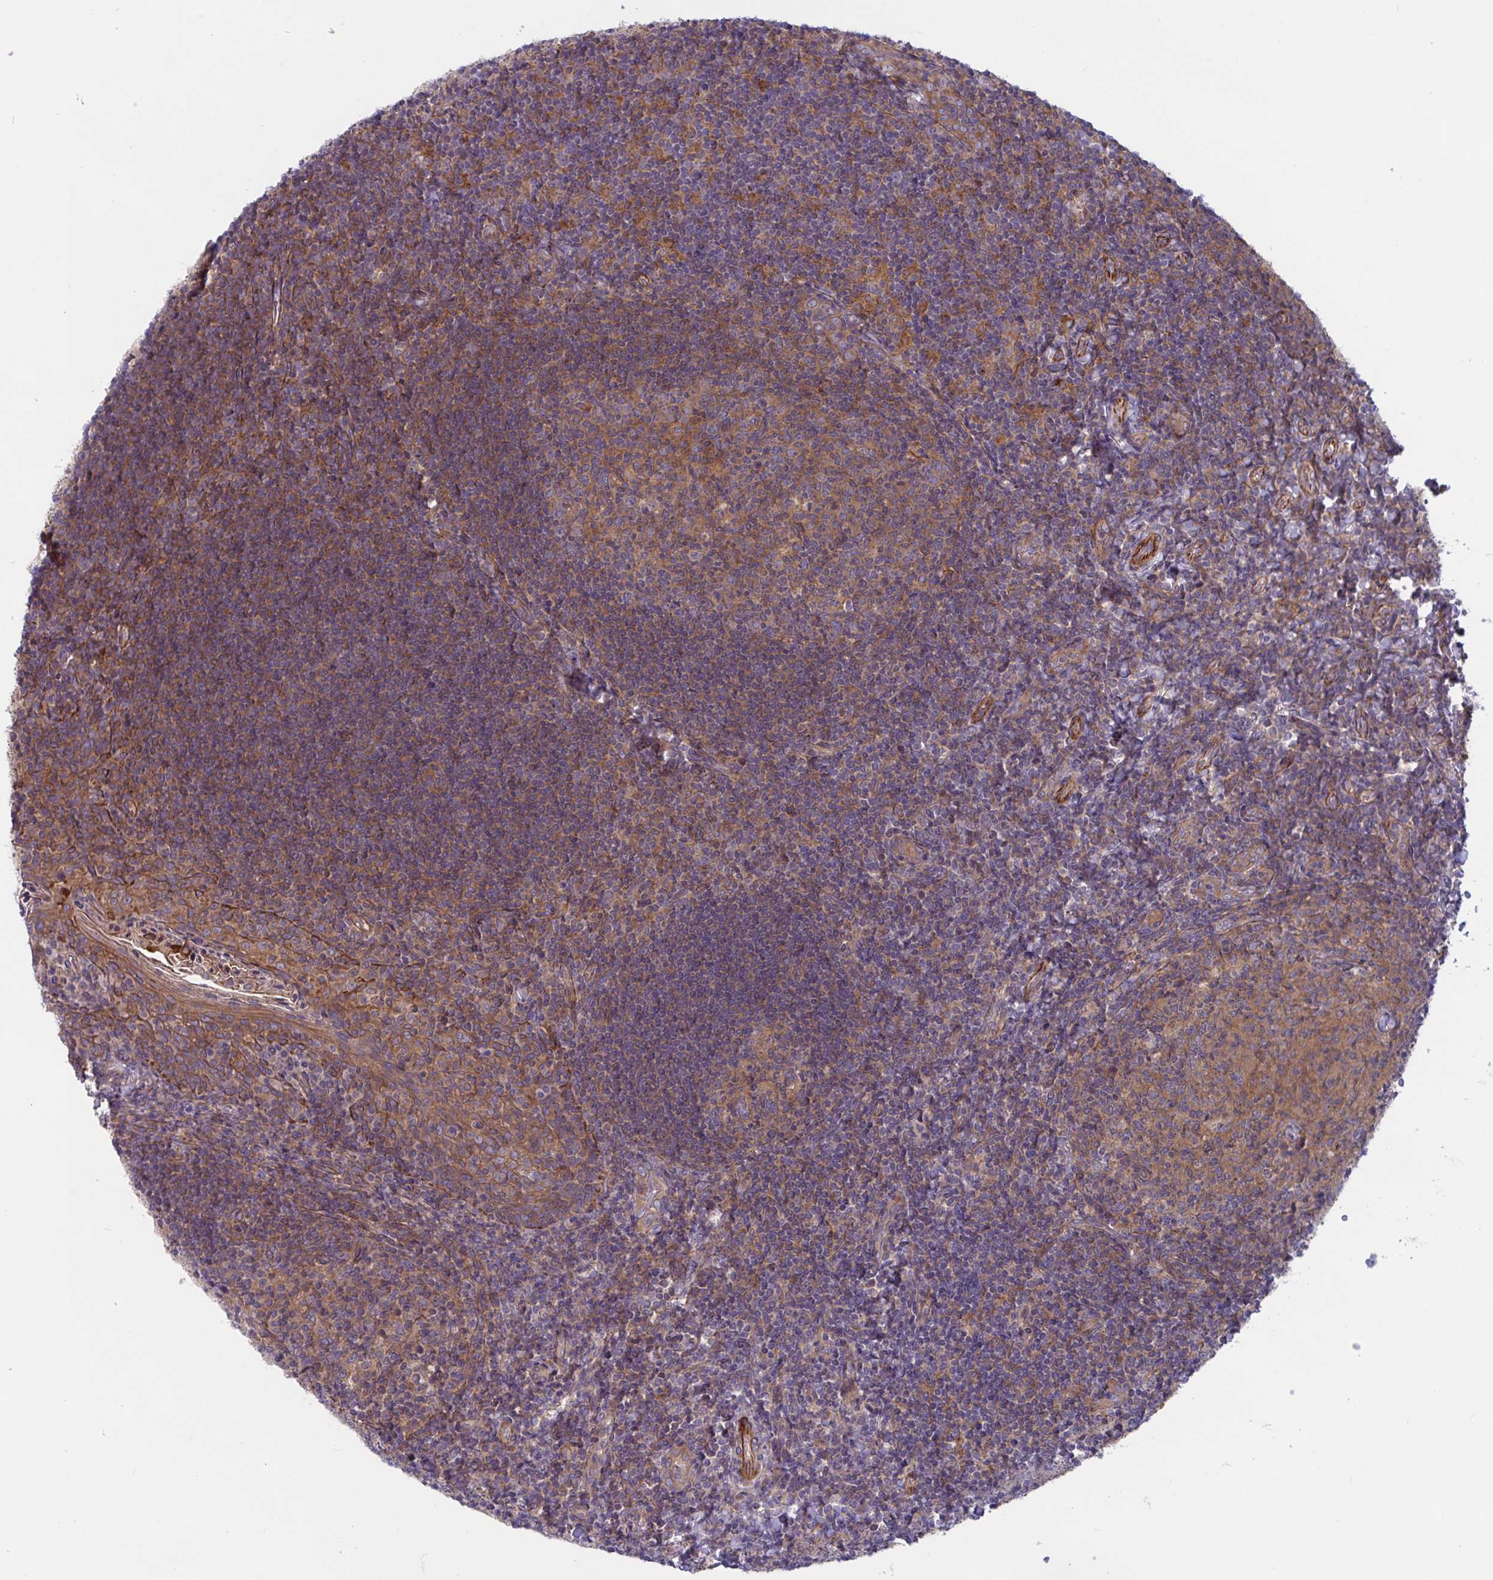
{"staining": {"intensity": "moderate", "quantity": ">75%", "location": "cytoplasmic/membranous"}, "tissue": "tonsil", "cell_type": "Germinal center cells", "image_type": "normal", "snomed": [{"axis": "morphology", "description": "Normal tissue, NOS"}, {"axis": "topography", "description": "Tonsil"}], "caption": "An image of tonsil stained for a protein shows moderate cytoplasmic/membranous brown staining in germinal center cells.", "gene": "TANK", "patient": {"sex": "female", "age": 10}}